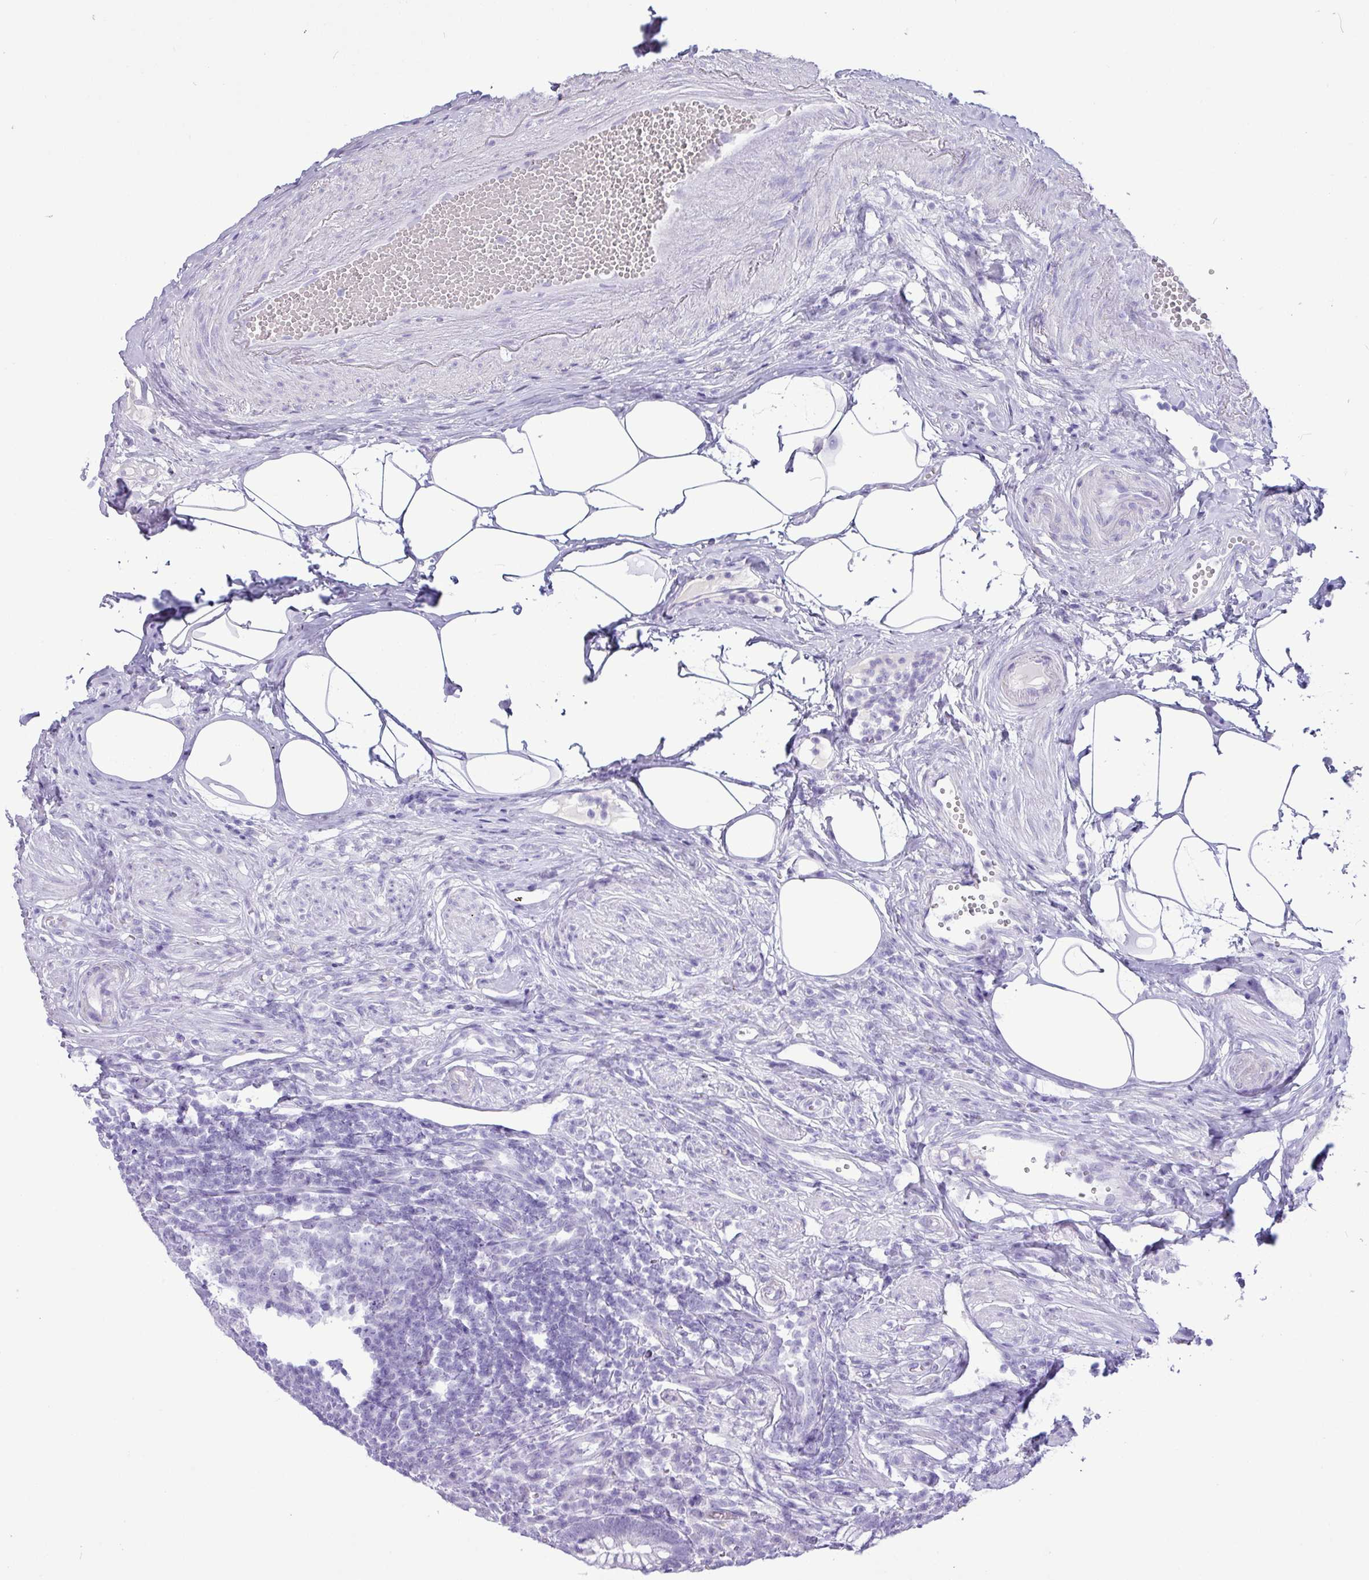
{"staining": {"intensity": "negative", "quantity": "none", "location": "none"}, "tissue": "appendix", "cell_type": "Glandular cells", "image_type": "normal", "snomed": [{"axis": "morphology", "description": "Normal tissue, NOS"}, {"axis": "topography", "description": "Appendix"}], "caption": "Immunohistochemistry (IHC) of benign human appendix exhibits no staining in glandular cells. (Stains: DAB immunohistochemistry with hematoxylin counter stain, Microscopy: brightfield microscopy at high magnification).", "gene": "CKMT2", "patient": {"sex": "female", "age": 56}}